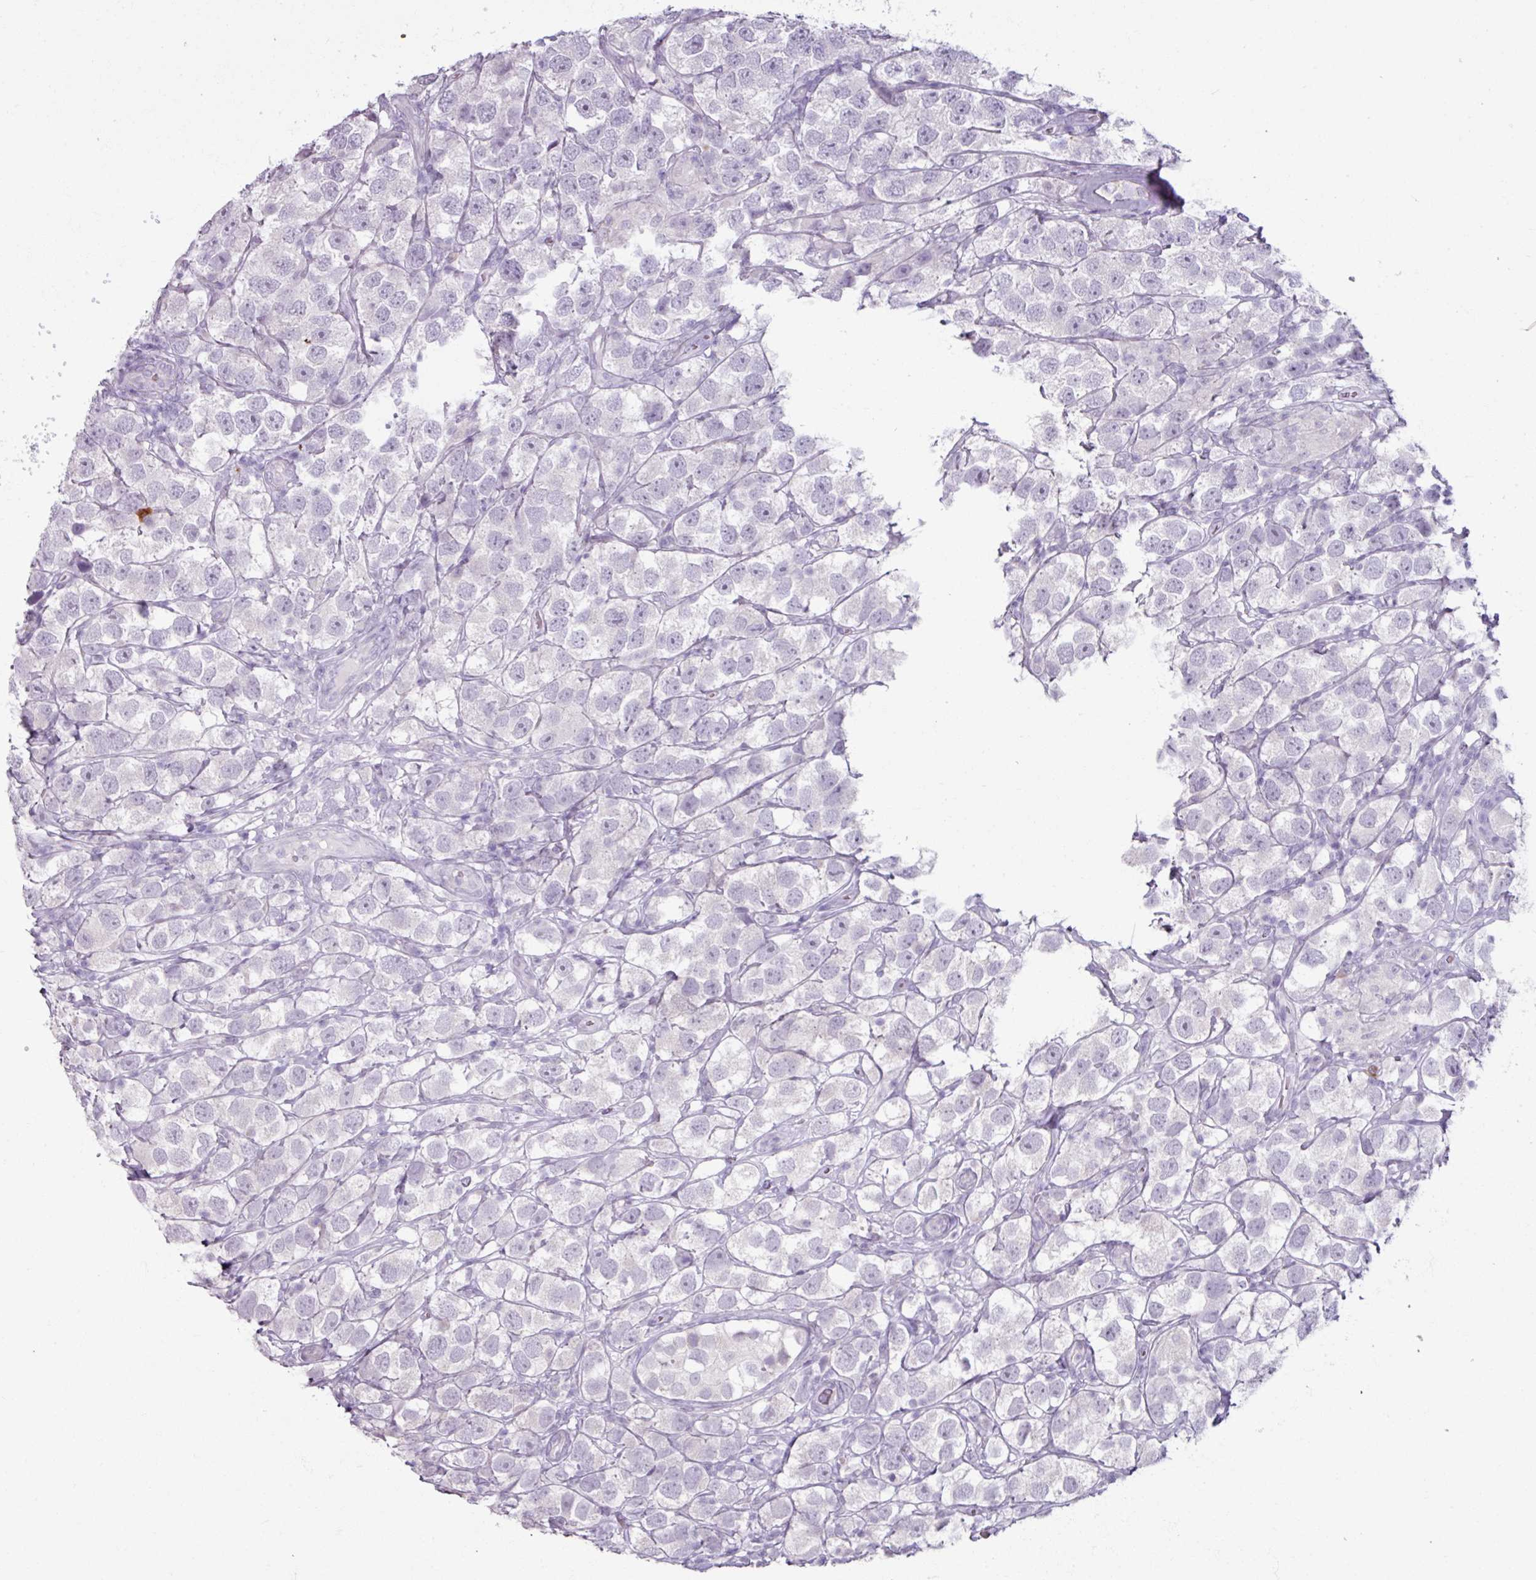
{"staining": {"intensity": "negative", "quantity": "none", "location": "none"}, "tissue": "testis cancer", "cell_type": "Tumor cells", "image_type": "cancer", "snomed": [{"axis": "morphology", "description": "Seminoma, NOS"}, {"axis": "topography", "description": "Testis"}], "caption": "A micrograph of human seminoma (testis) is negative for staining in tumor cells. Brightfield microscopy of immunohistochemistry (IHC) stained with DAB (3,3'-diaminobenzidine) (brown) and hematoxylin (blue), captured at high magnification.", "gene": "SLC27A5", "patient": {"sex": "male", "age": 26}}